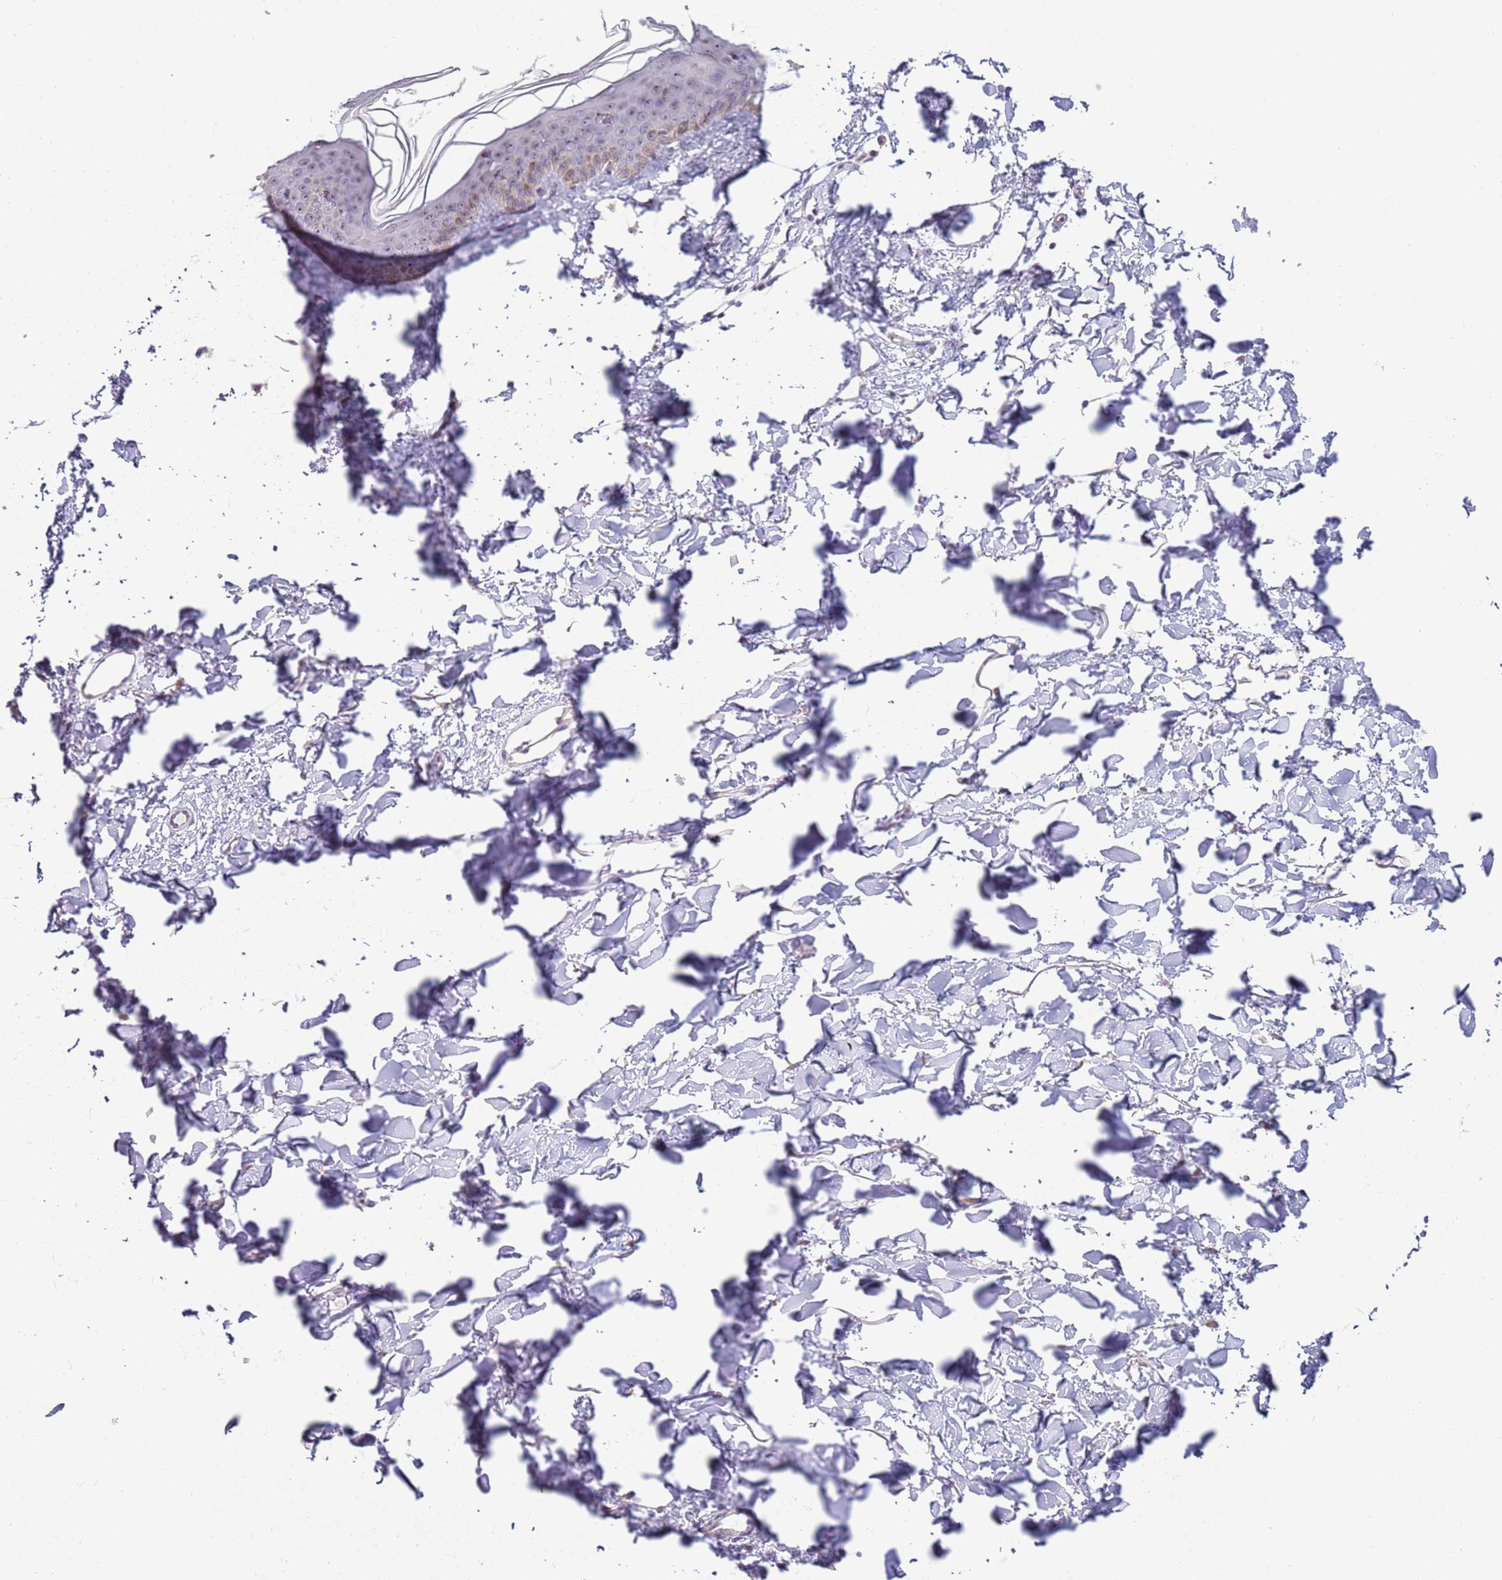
{"staining": {"intensity": "negative", "quantity": "none", "location": "none"}, "tissue": "skin", "cell_type": "Fibroblasts", "image_type": "normal", "snomed": [{"axis": "morphology", "description": "Normal tissue, NOS"}, {"axis": "topography", "description": "Skin"}], "caption": "Normal skin was stained to show a protein in brown. There is no significant staining in fibroblasts. (DAB (3,3'-diaminobenzidine) IHC with hematoxylin counter stain).", "gene": "UCMA", "patient": {"sex": "female", "age": 58}}